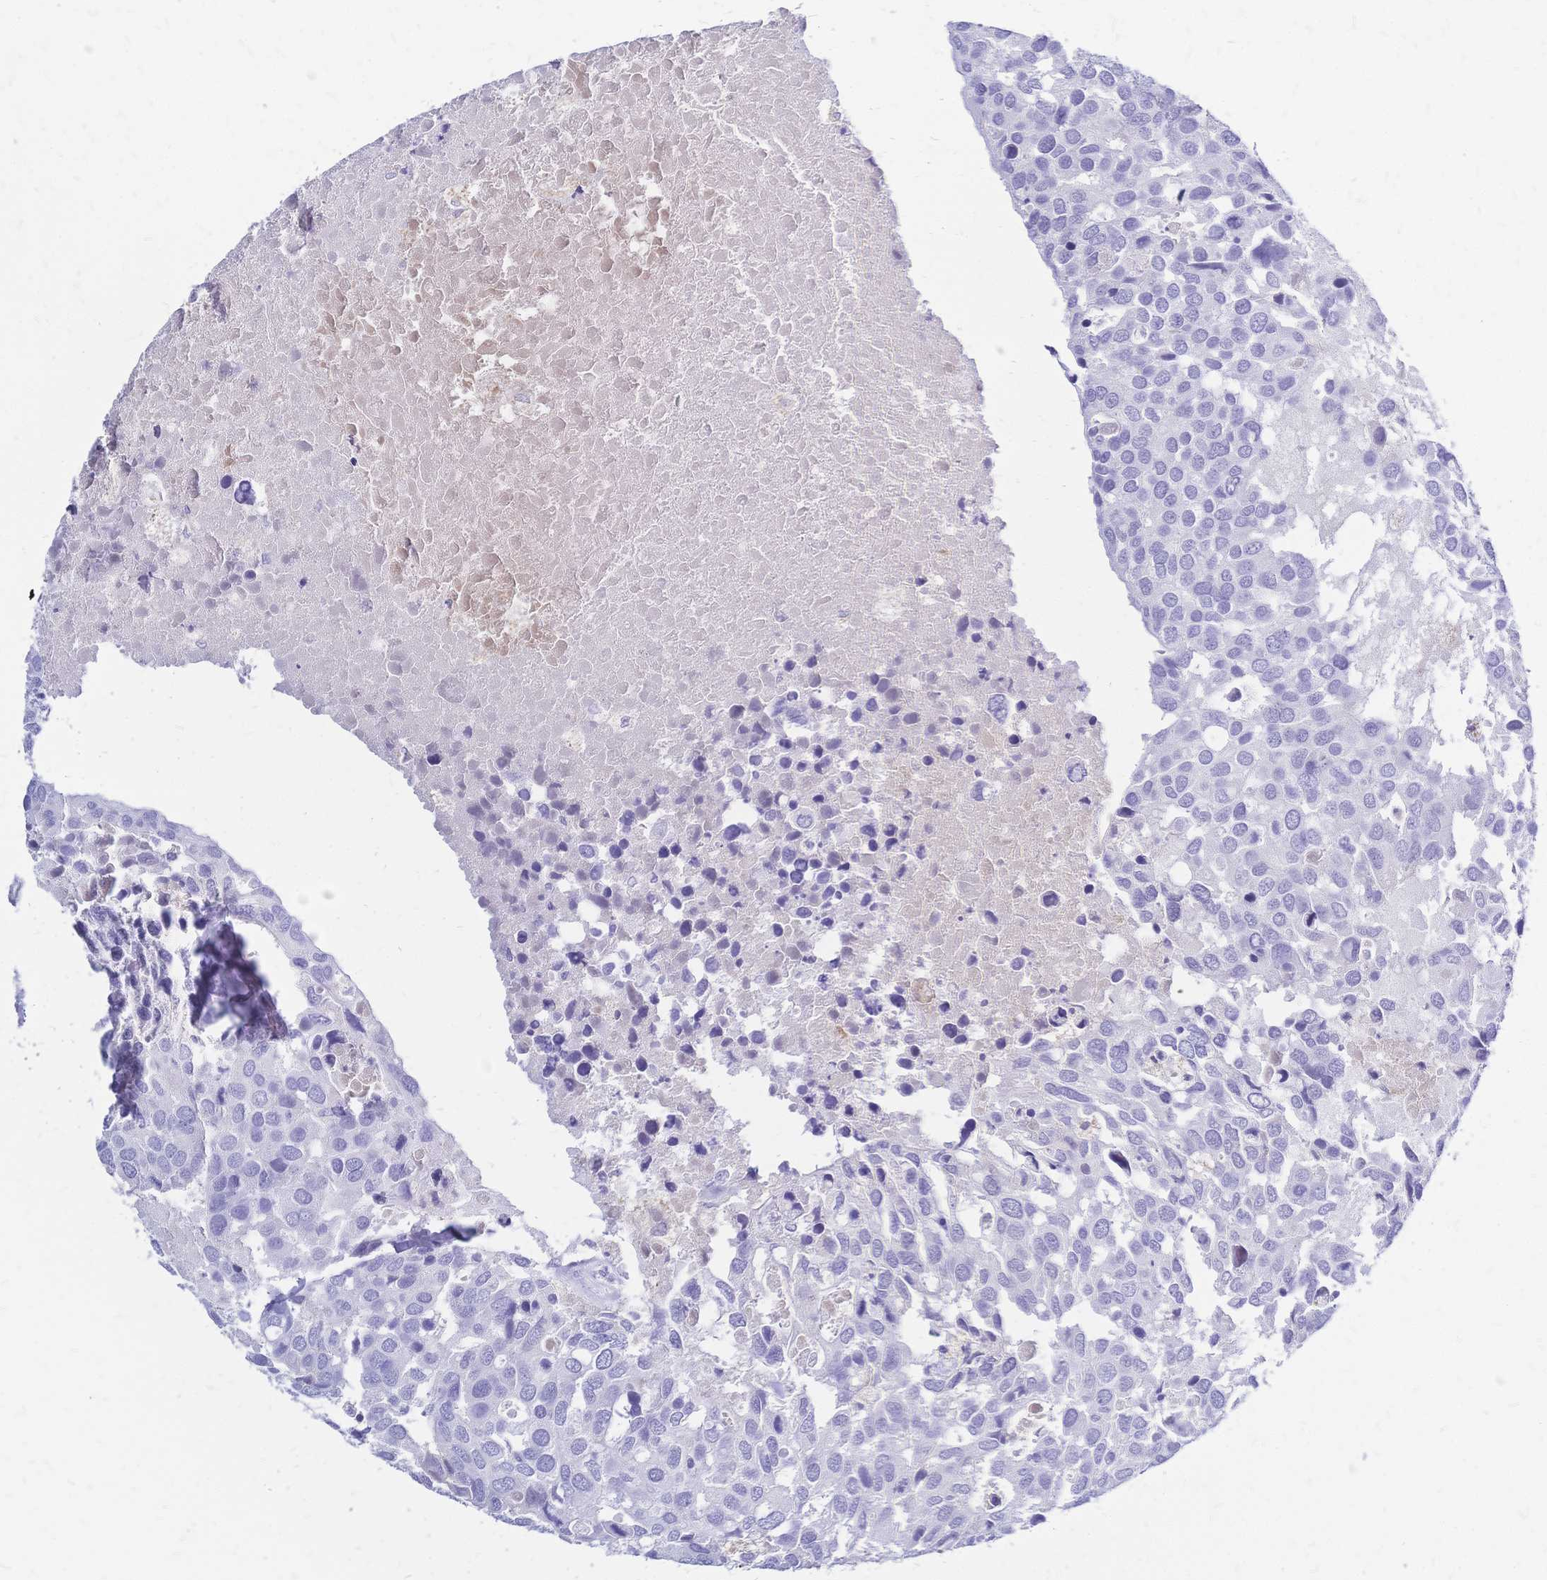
{"staining": {"intensity": "negative", "quantity": "none", "location": "none"}, "tissue": "breast cancer", "cell_type": "Tumor cells", "image_type": "cancer", "snomed": [{"axis": "morphology", "description": "Duct carcinoma"}, {"axis": "topography", "description": "Breast"}], "caption": "This is an immunohistochemistry histopathology image of breast infiltrating ductal carcinoma. There is no staining in tumor cells.", "gene": "FA2H", "patient": {"sex": "female", "age": 83}}